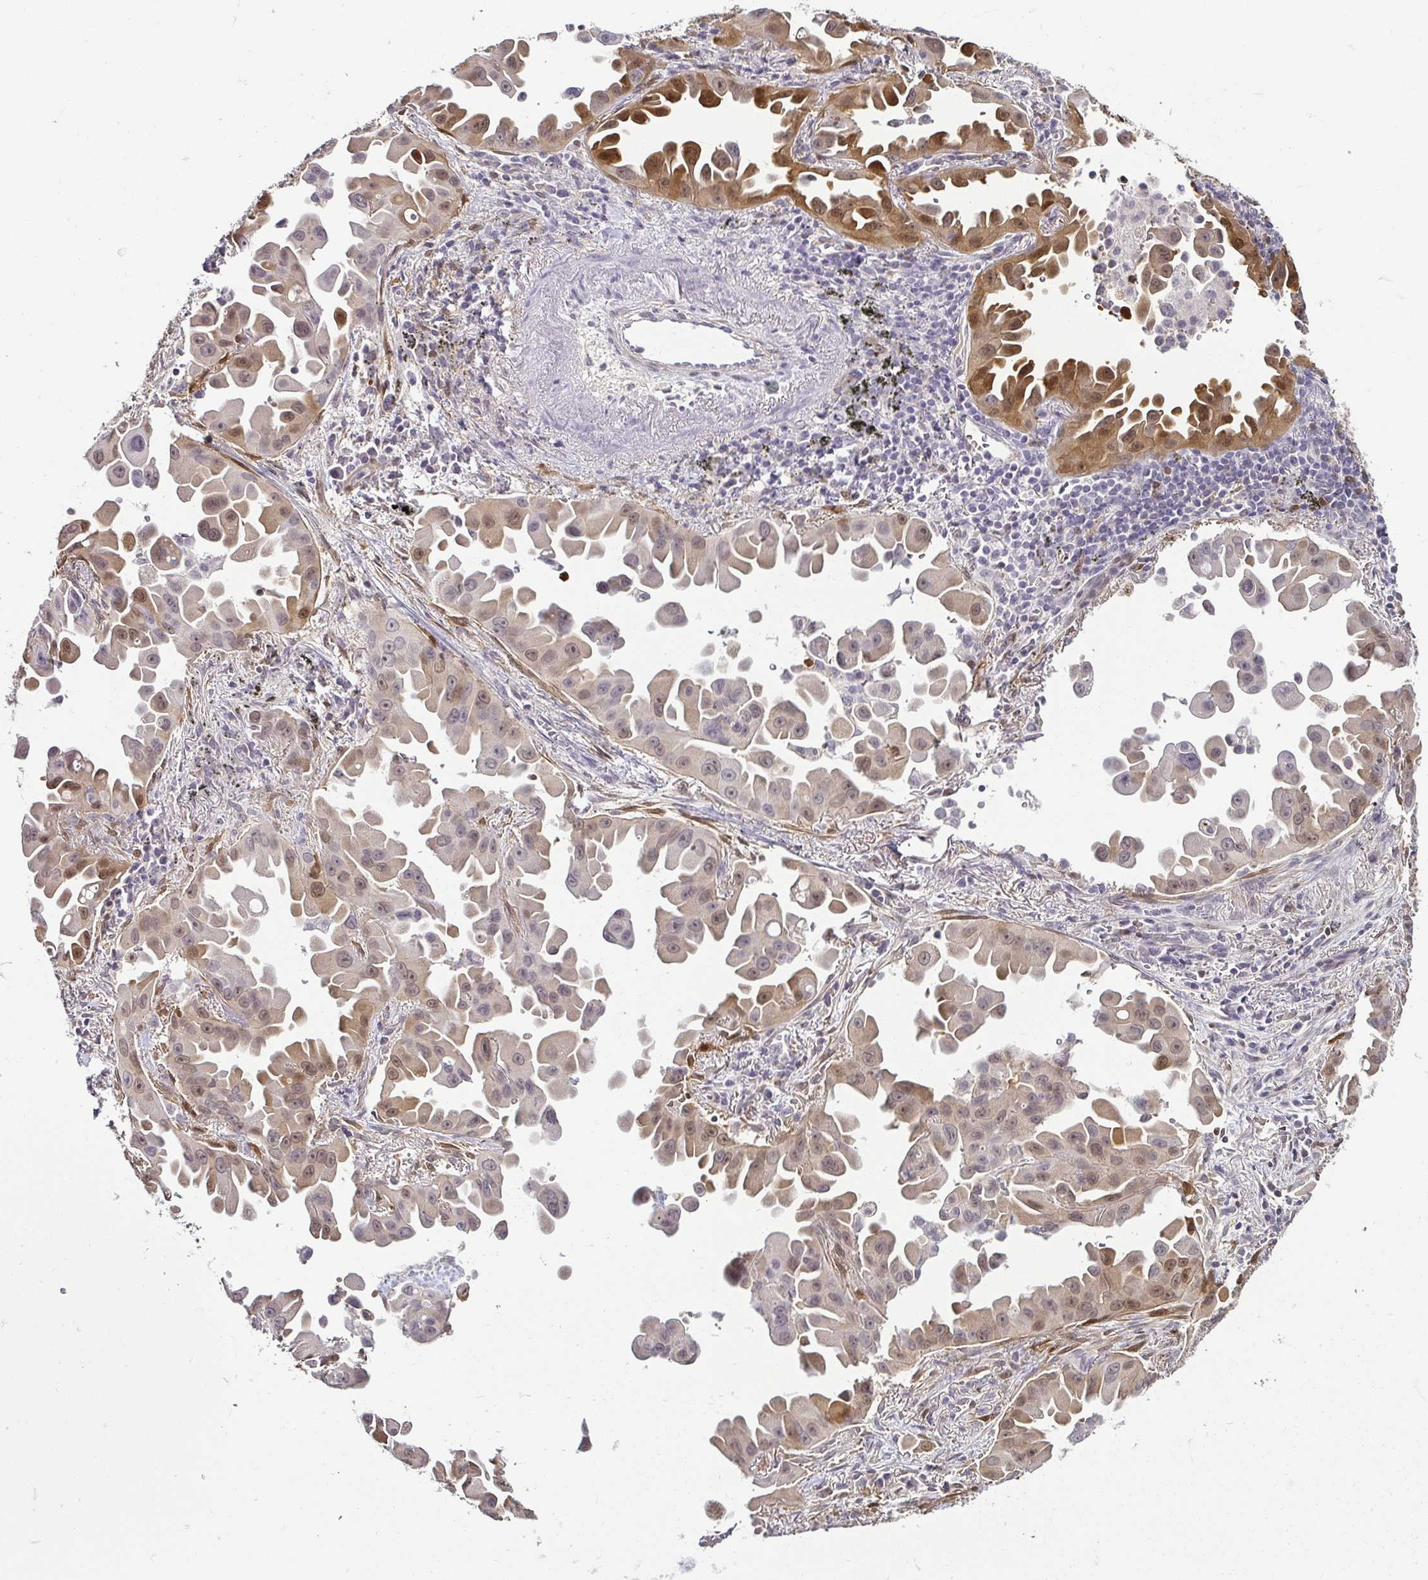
{"staining": {"intensity": "moderate", "quantity": "<25%", "location": "cytoplasmic/membranous,nuclear"}, "tissue": "lung cancer", "cell_type": "Tumor cells", "image_type": "cancer", "snomed": [{"axis": "morphology", "description": "Adenocarcinoma, NOS"}, {"axis": "topography", "description": "Lung"}], "caption": "DAB (3,3'-diaminobenzidine) immunohistochemical staining of adenocarcinoma (lung) demonstrates moderate cytoplasmic/membranous and nuclear protein staining in about <25% of tumor cells. The protein of interest is stained brown, and the nuclei are stained in blue (DAB IHC with brightfield microscopy, high magnification).", "gene": "HOPX", "patient": {"sex": "male", "age": 68}}